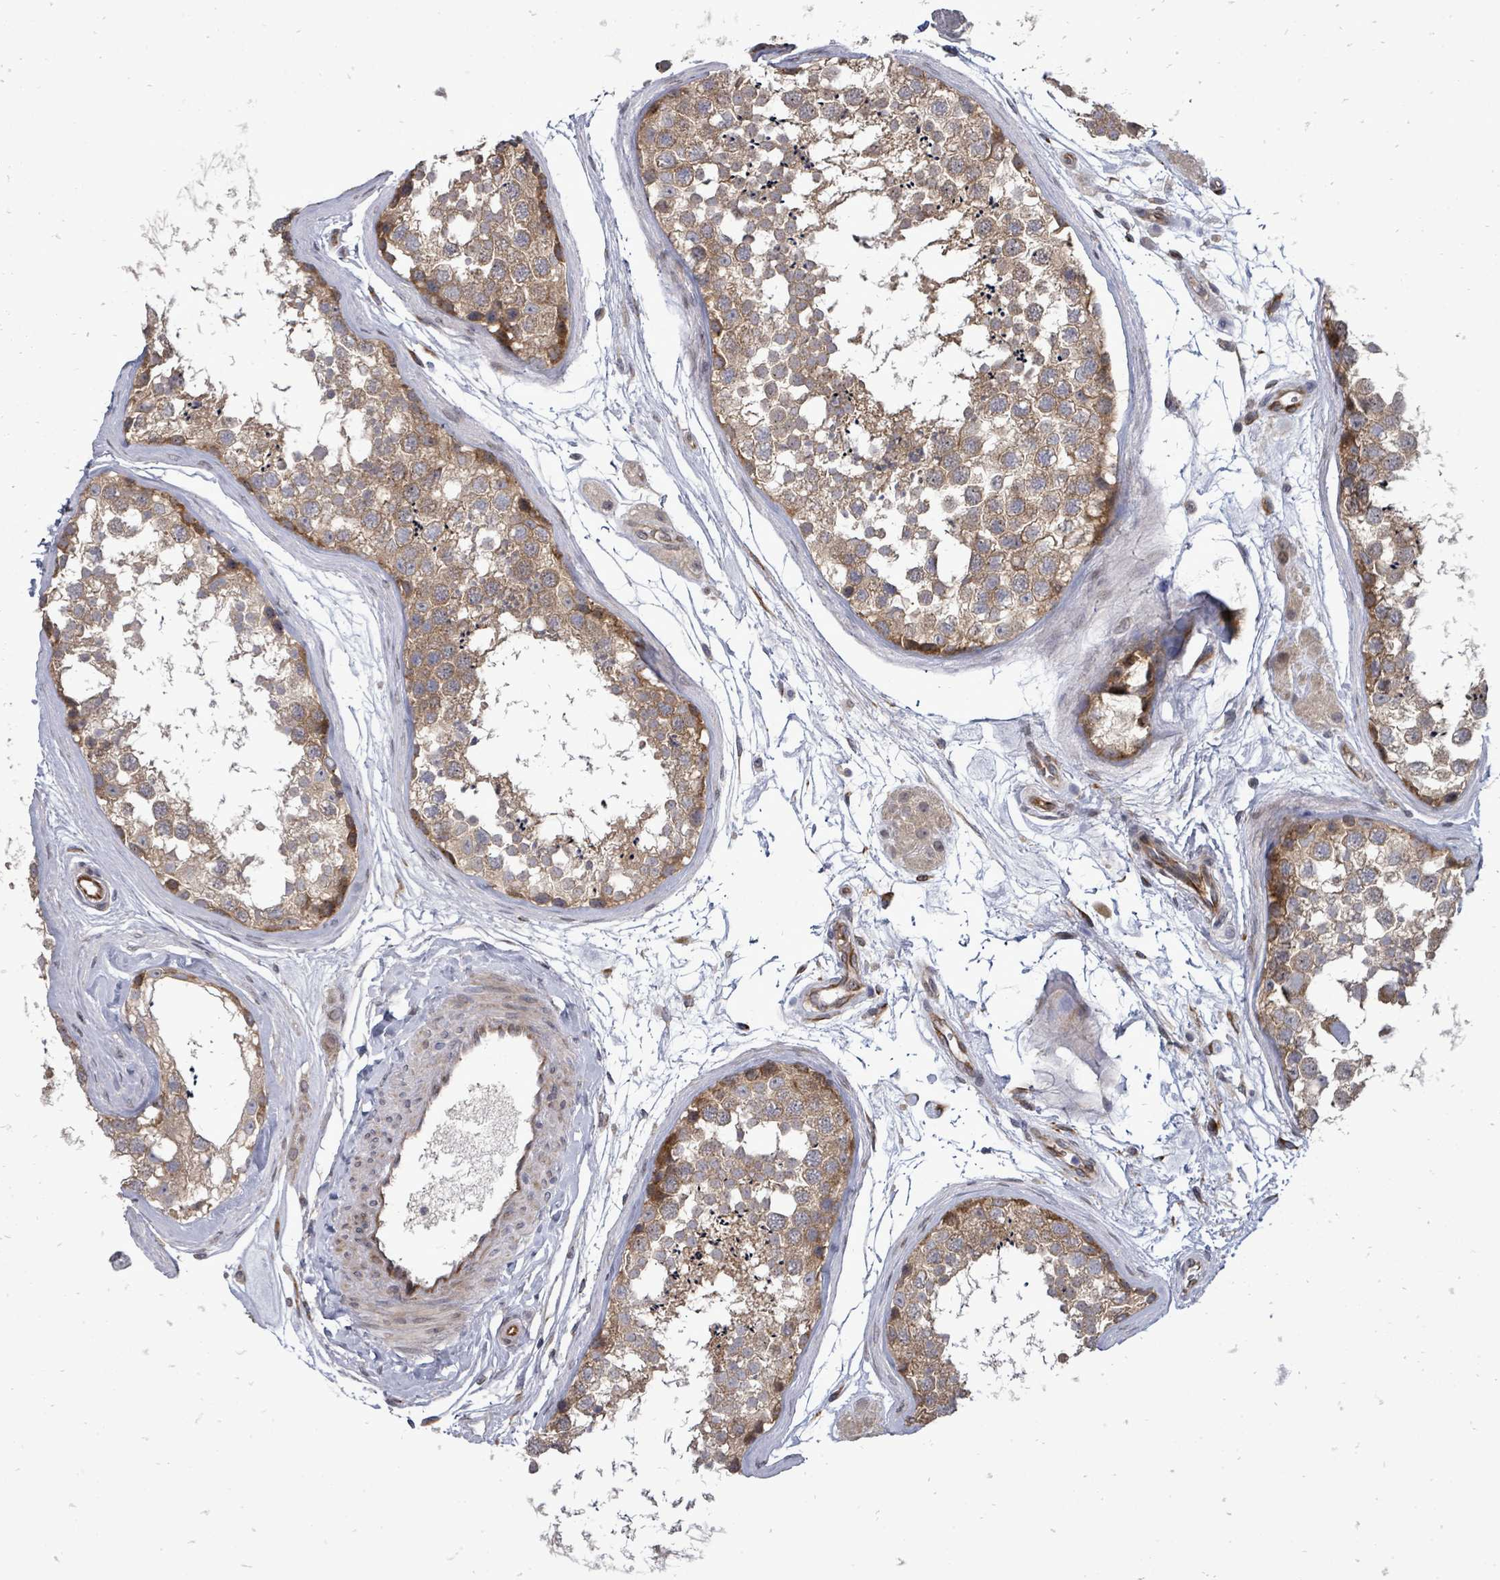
{"staining": {"intensity": "moderate", "quantity": ">75%", "location": "cytoplasmic/membranous"}, "tissue": "testis", "cell_type": "Cells in seminiferous ducts", "image_type": "normal", "snomed": [{"axis": "morphology", "description": "Normal tissue, NOS"}, {"axis": "topography", "description": "Testis"}], "caption": "Human testis stained for a protein (brown) demonstrates moderate cytoplasmic/membranous positive positivity in approximately >75% of cells in seminiferous ducts.", "gene": "RALGAPB", "patient": {"sex": "male", "age": 56}}